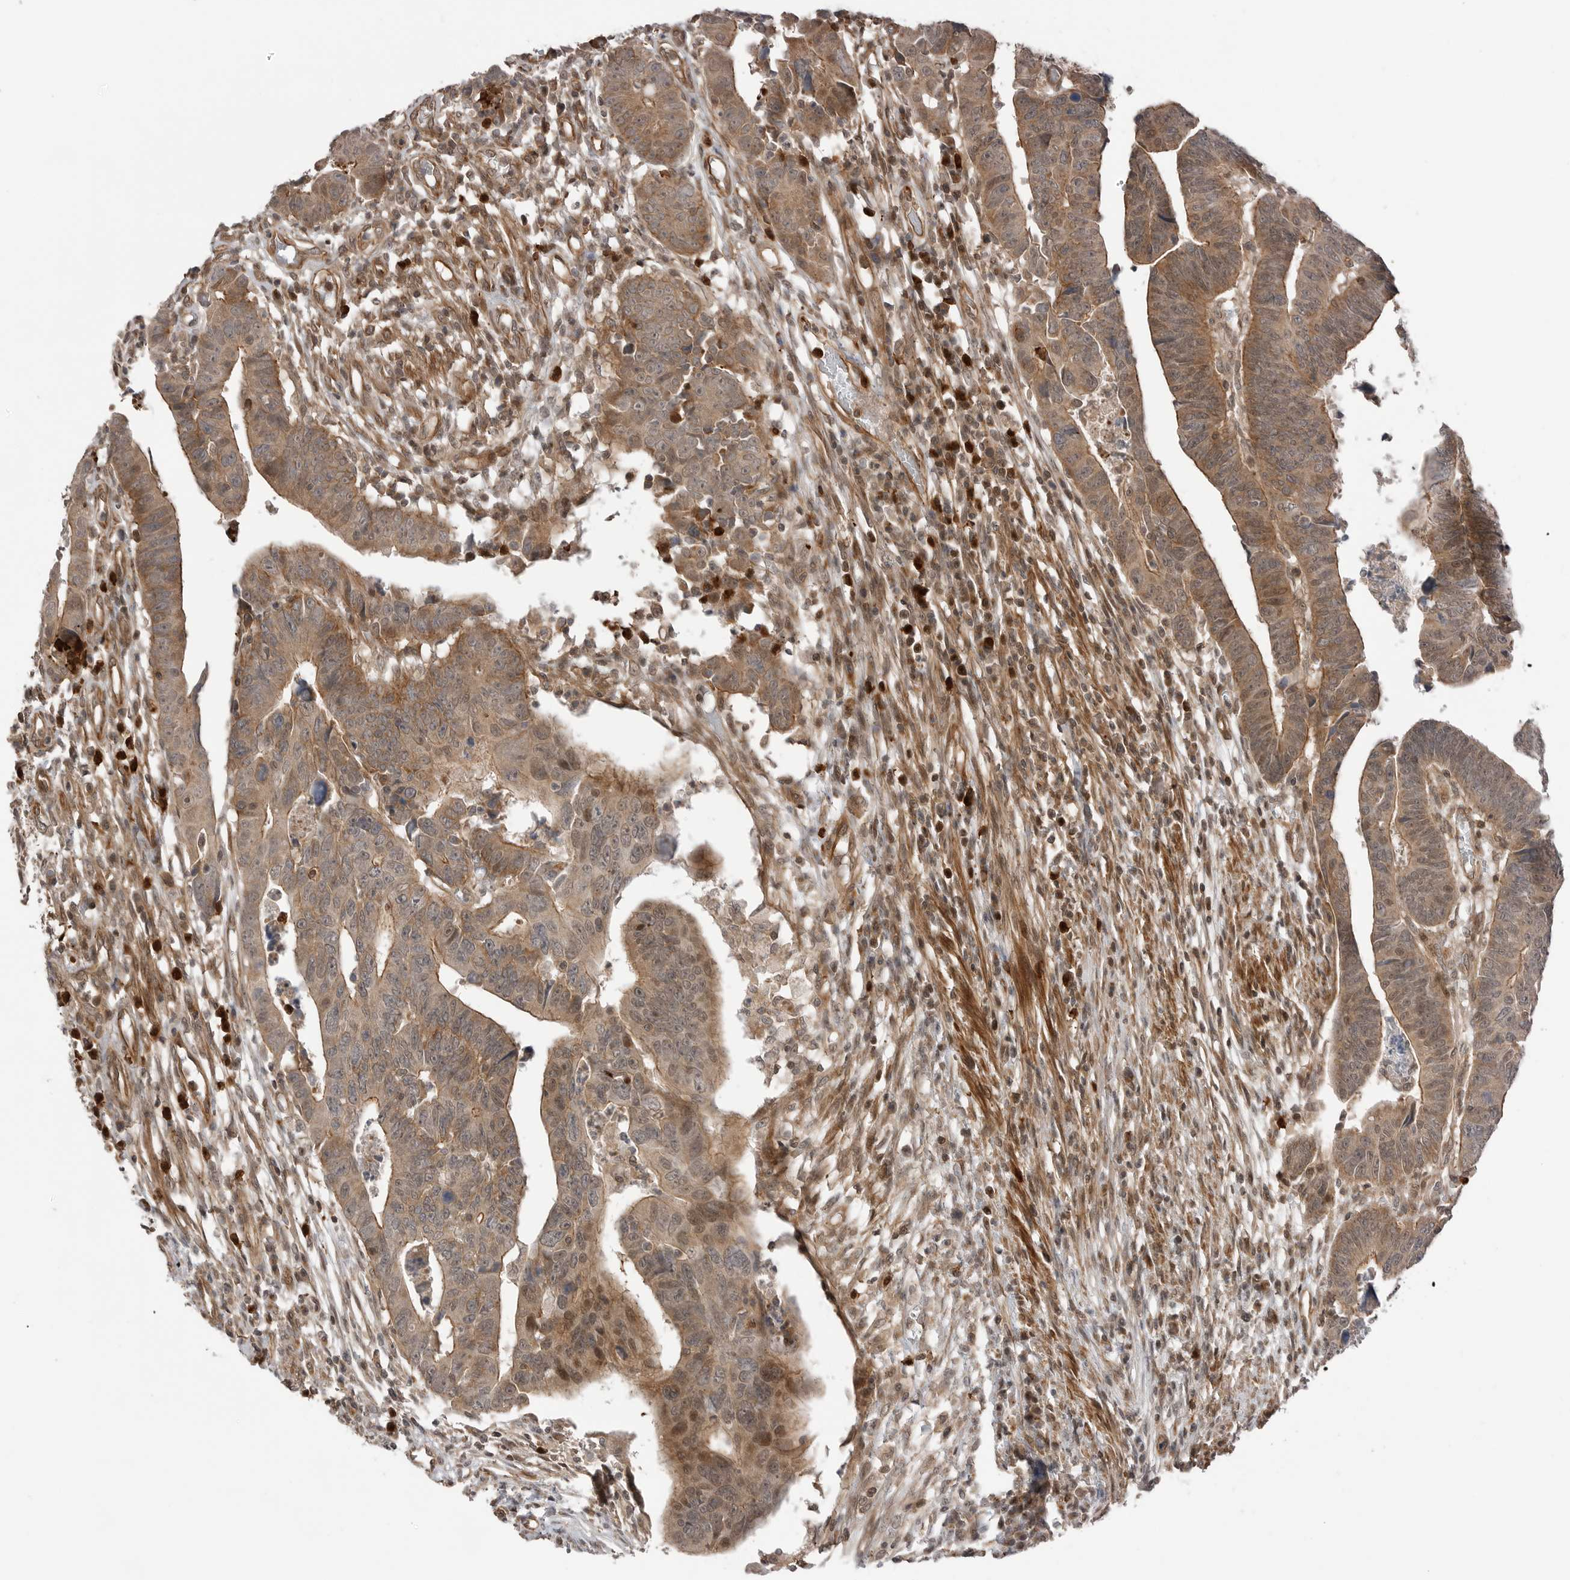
{"staining": {"intensity": "weak", "quantity": ">75%", "location": "cytoplasmic/membranous"}, "tissue": "colorectal cancer", "cell_type": "Tumor cells", "image_type": "cancer", "snomed": [{"axis": "morphology", "description": "Adenocarcinoma, NOS"}, {"axis": "topography", "description": "Rectum"}], "caption": "High-power microscopy captured an immunohistochemistry image of adenocarcinoma (colorectal), revealing weak cytoplasmic/membranous staining in approximately >75% of tumor cells.", "gene": "PEAK1", "patient": {"sex": "female", "age": 65}}